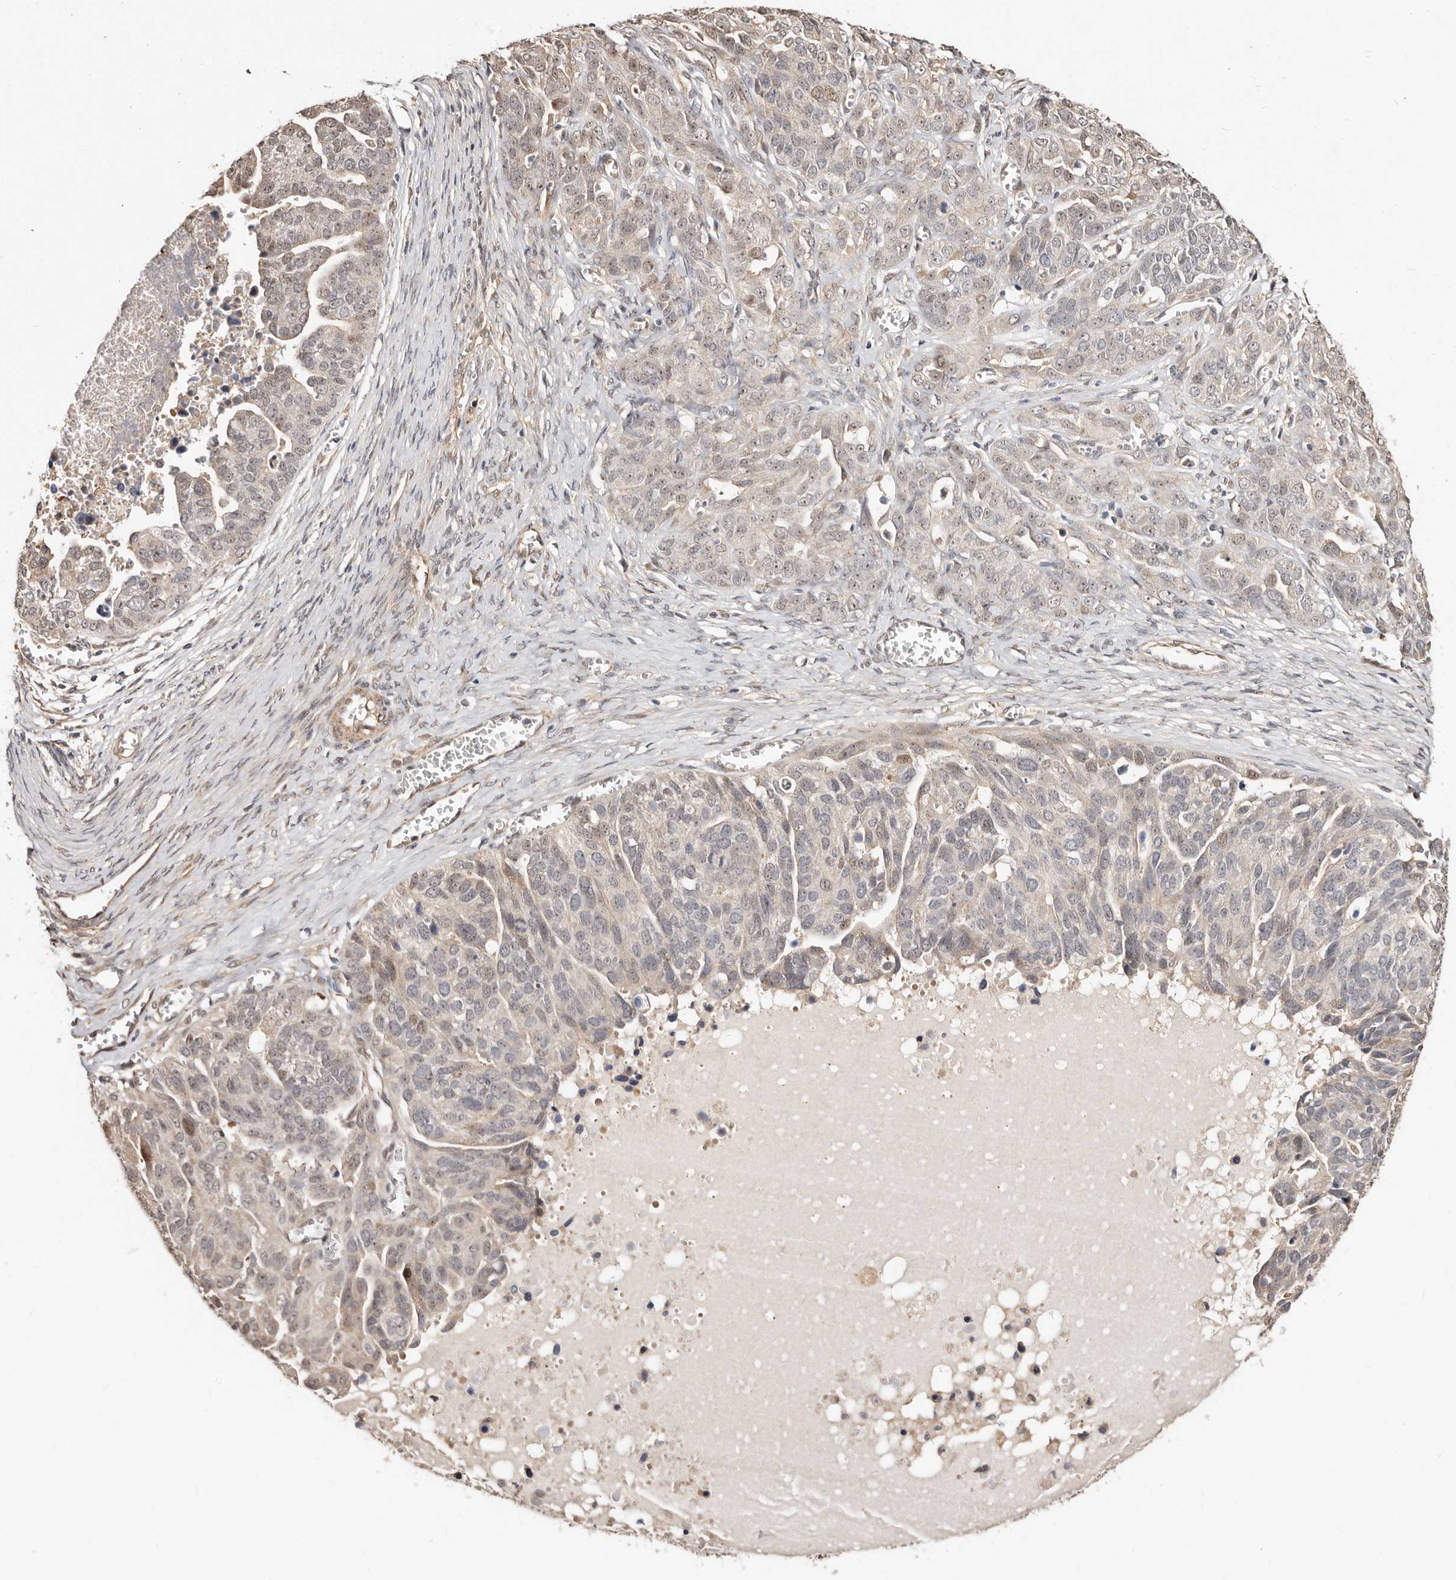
{"staining": {"intensity": "weak", "quantity": "<25%", "location": "cytoplasmic/membranous,nuclear"}, "tissue": "ovarian cancer", "cell_type": "Tumor cells", "image_type": "cancer", "snomed": [{"axis": "morphology", "description": "Cystadenocarcinoma, serous, NOS"}, {"axis": "topography", "description": "Ovary"}], "caption": "High magnification brightfield microscopy of serous cystadenocarcinoma (ovarian) stained with DAB (brown) and counterstained with hematoxylin (blue): tumor cells show no significant expression.", "gene": "TRIP13", "patient": {"sex": "female", "age": 44}}